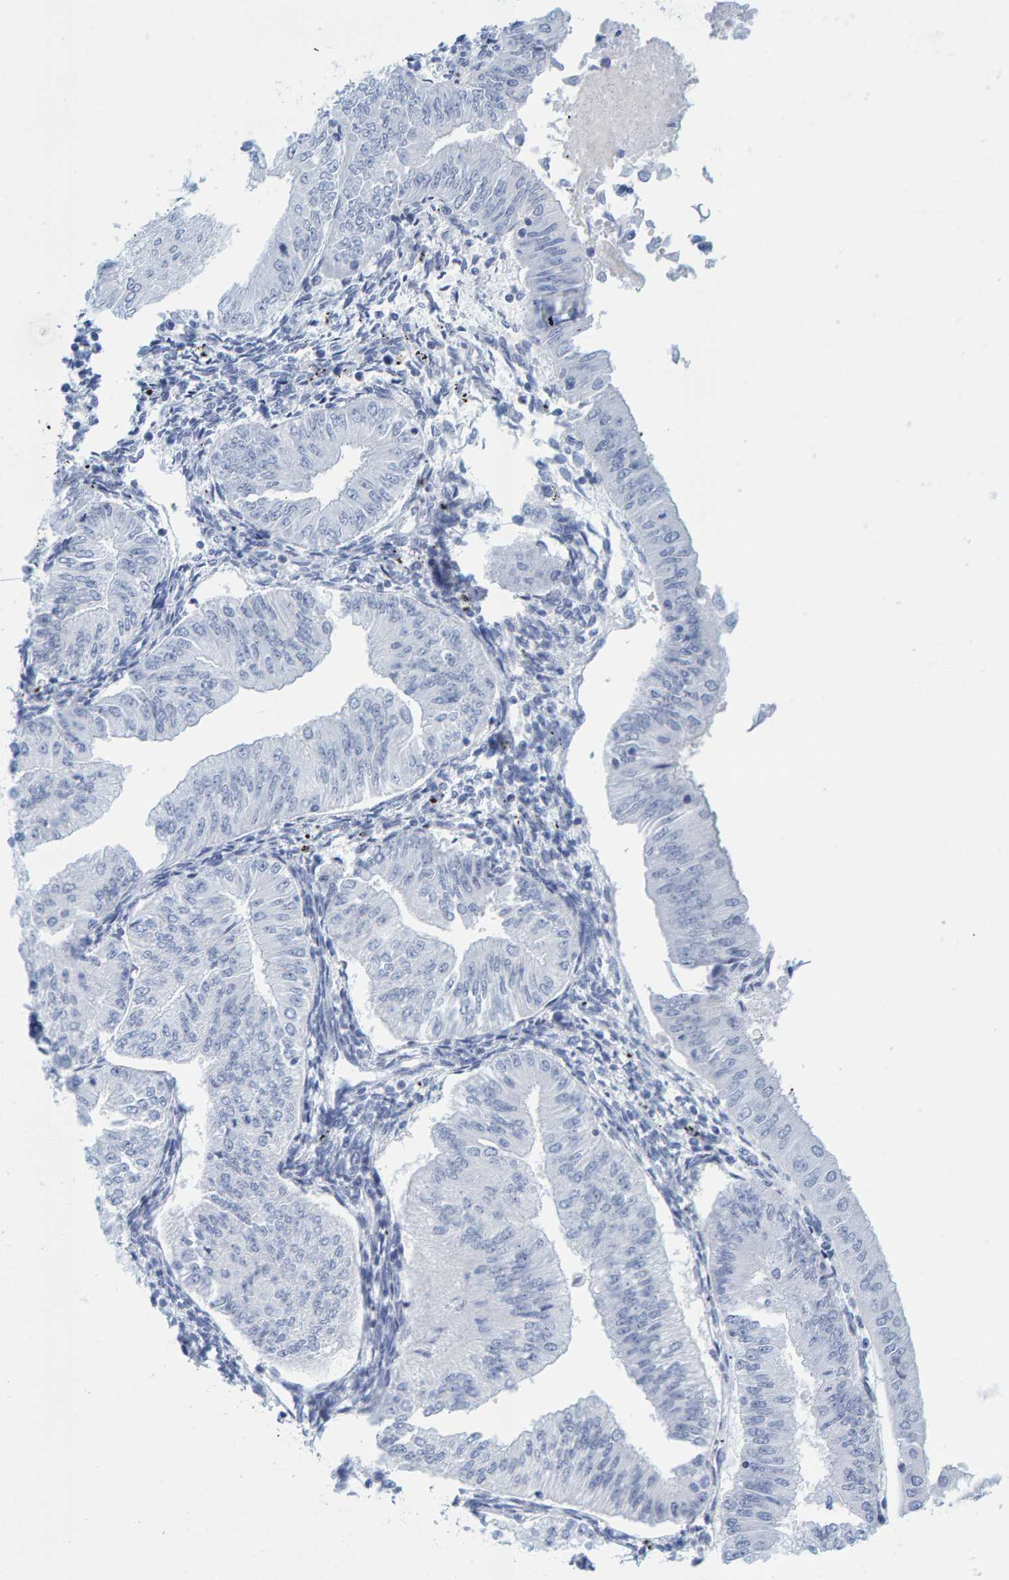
{"staining": {"intensity": "negative", "quantity": "none", "location": "none"}, "tissue": "endometrial cancer", "cell_type": "Tumor cells", "image_type": "cancer", "snomed": [{"axis": "morphology", "description": "Normal tissue, NOS"}, {"axis": "morphology", "description": "Adenocarcinoma, NOS"}, {"axis": "topography", "description": "Endometrium"}], "caption": "Tumor cells are negative for protein expression in human adenocarcinoma (endometrial).", "gene": "SFTPC", "patient": {"sex": "female", "age": 53}}